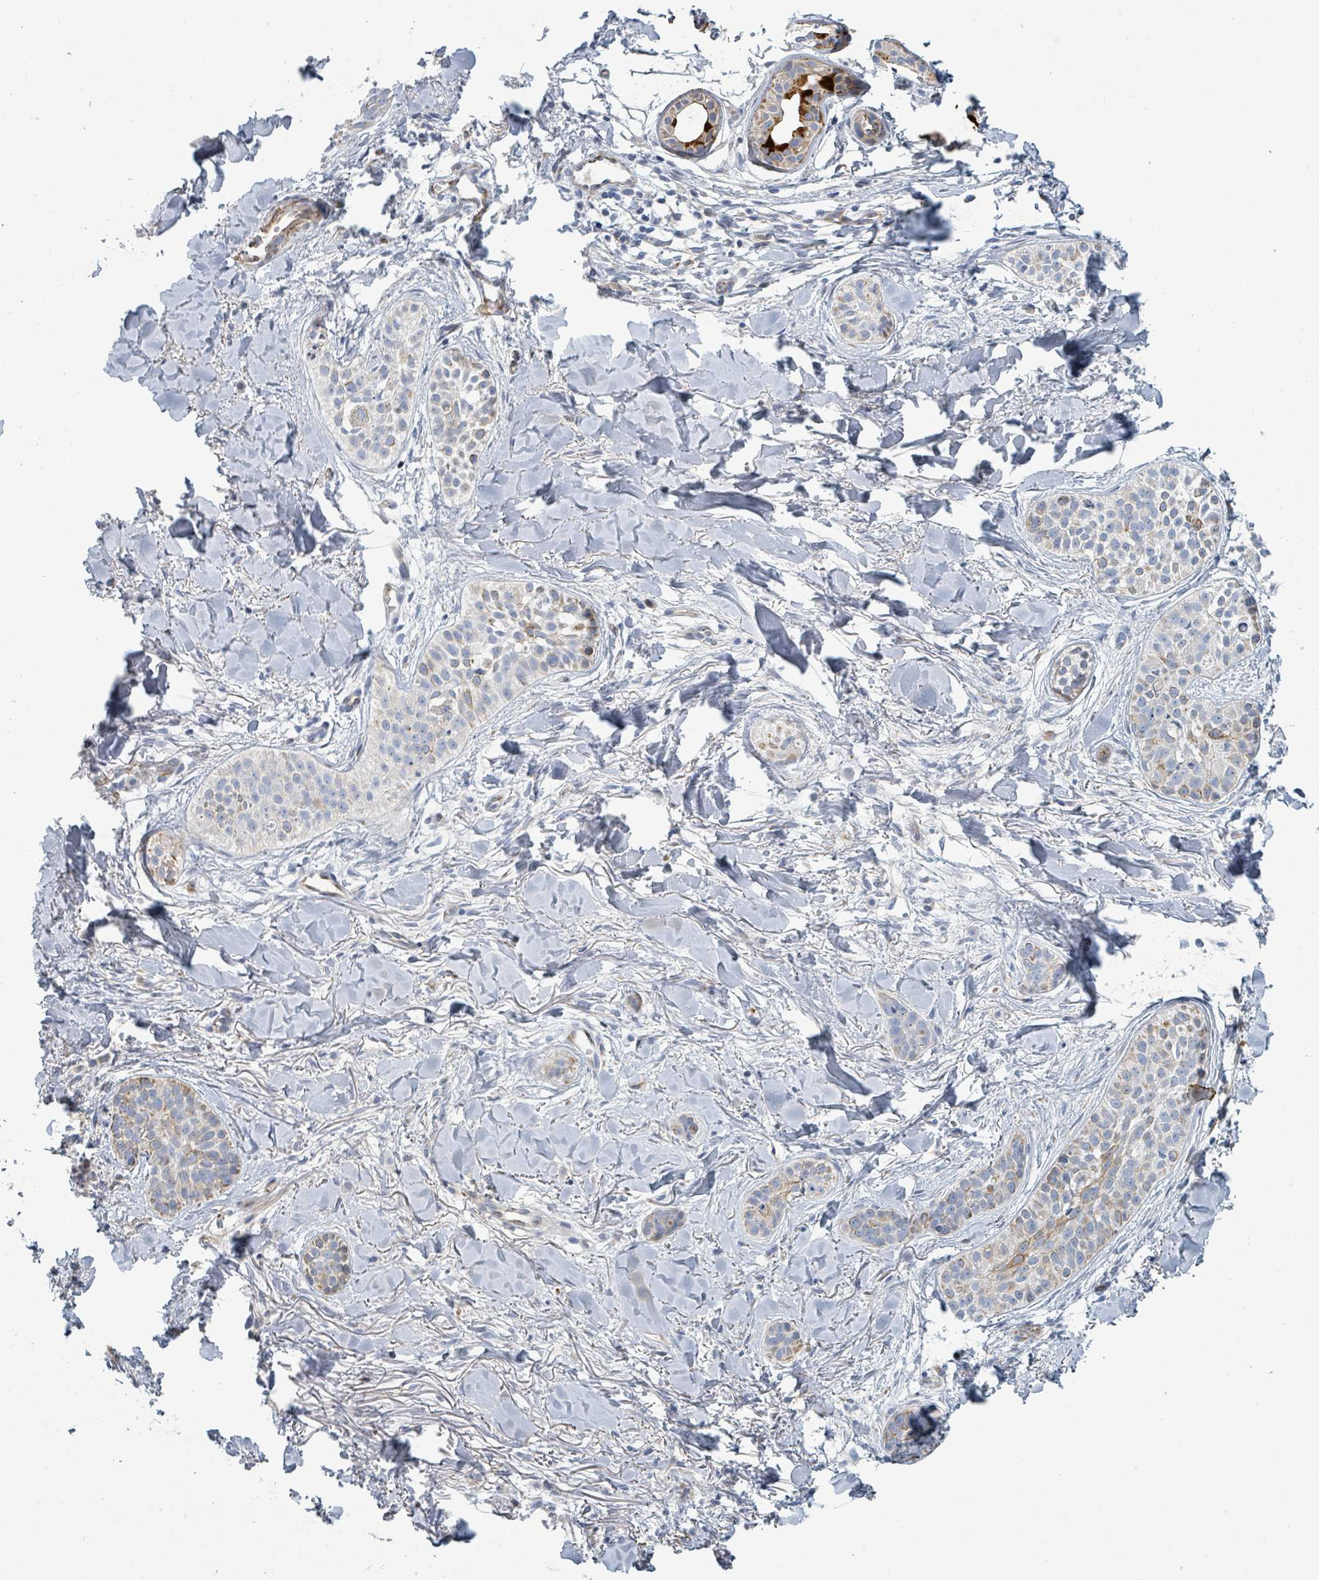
{"staining": {"intensity": "weak", "quantity": "25%-75%", "location": "cytoplasmic/membranous"}, "tissue": "skin cancer", "cell_type": "Tumor cells", "image_type": "cancer", "snomed": [{"axis": "morphology", "description": "Basal cell carcinoma"}, {"axis": "topography", "description": "Skin"}], "caption": "A brown stain labels weak cytoplasmic/membranous expression of a protein in human skin basal cell carcinoma tumor cells.", "gene": "RAB33B", "patient": {"sex": "male", "age": 52}}